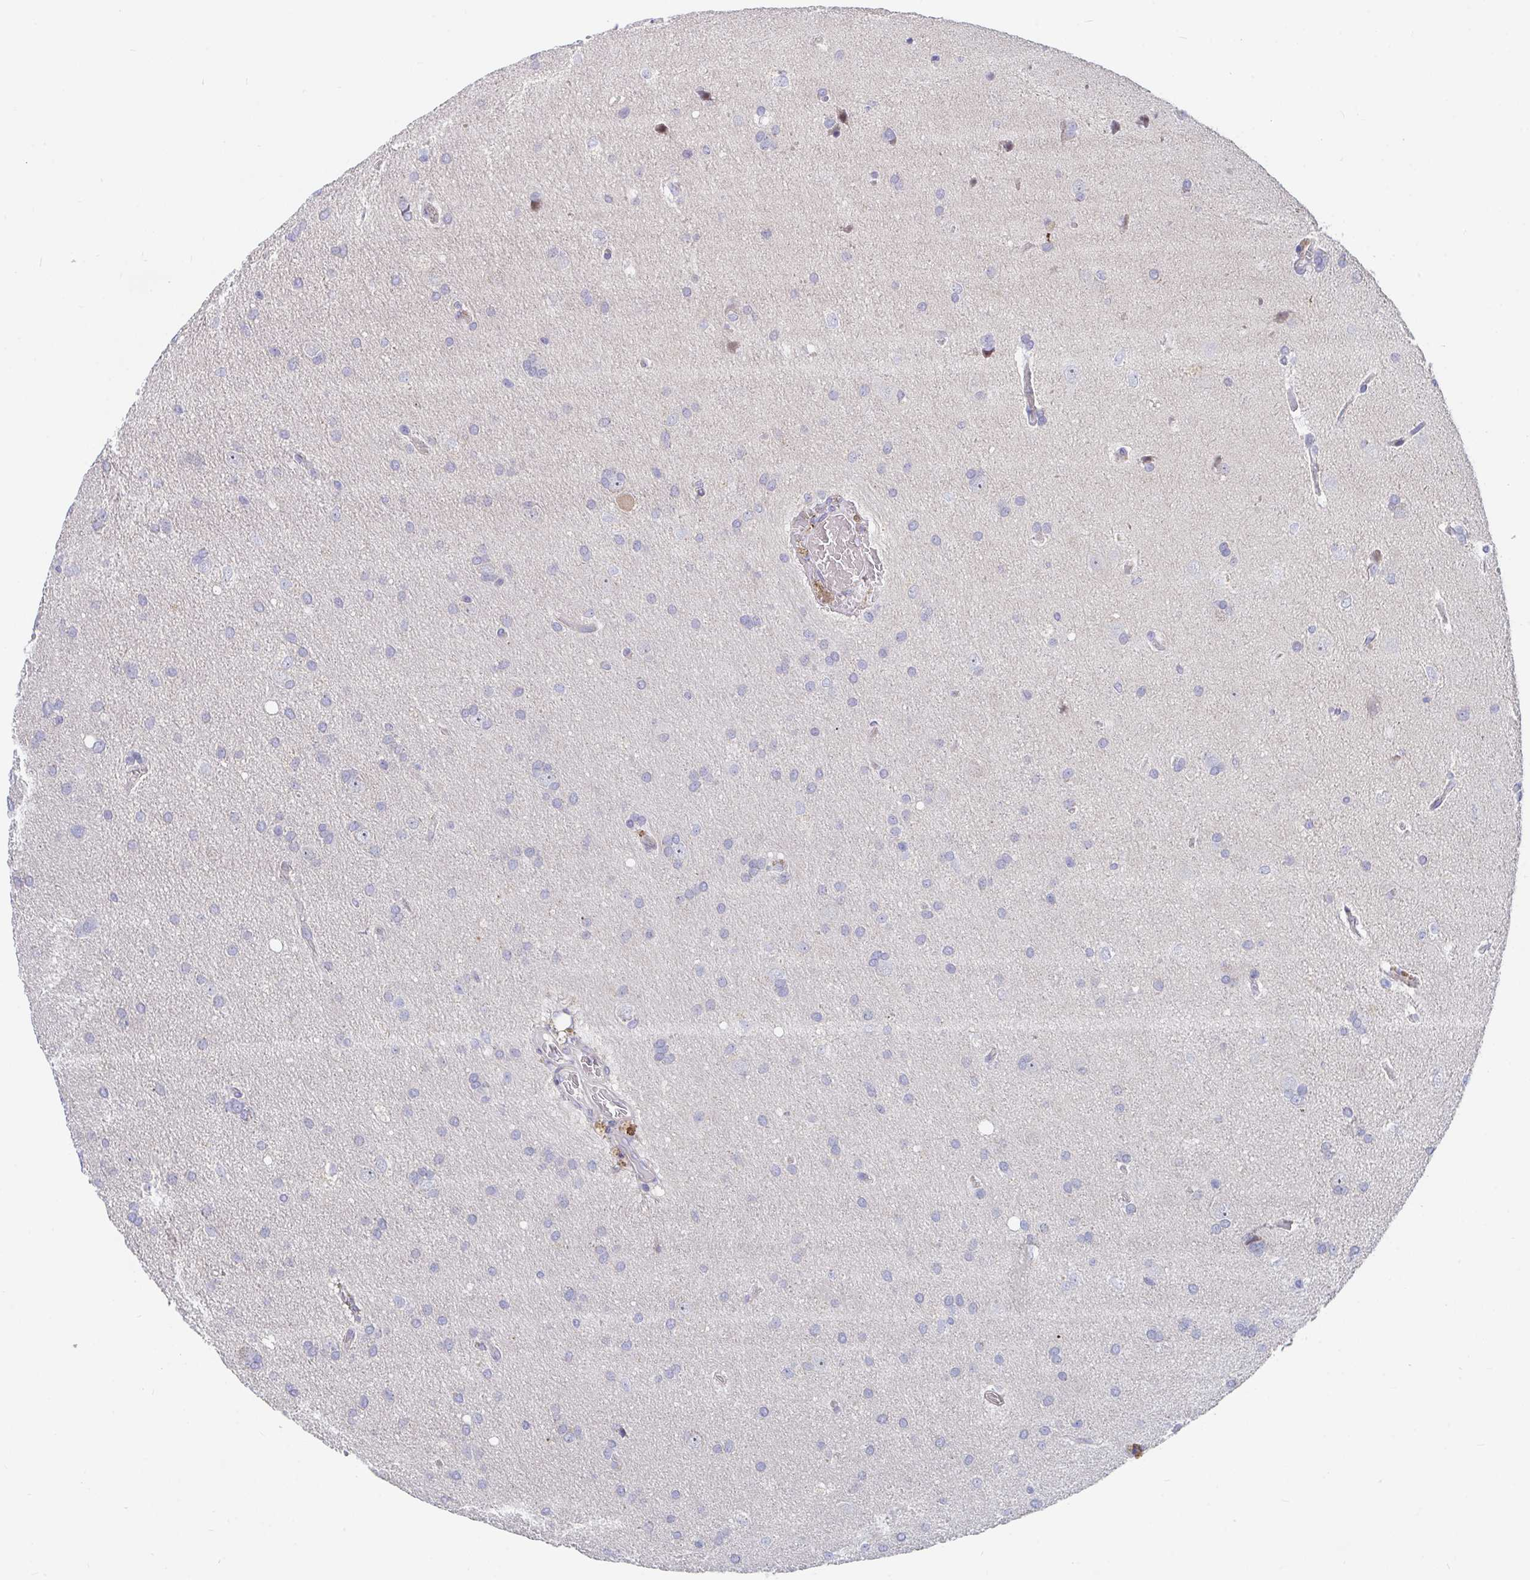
{"staining": {"intensity": "negative", "quantity": "none", "location": "none"}, "tissue": "glioma", "cell_type": "Tumor cells", "image_type": "cancer", "snomed": [{"axis": "morphology", "description": "Glioma, malignant, Low grade"}, {"axis": "topography", "description": "Brain"}], "caption": "A high-resolution image shows immunohistochemistry (IHC) staining of glioma, which displays no significant expression in tumor cells.", "gene": "FAM156B", "patient": {"sex": "female", "age": 54}}